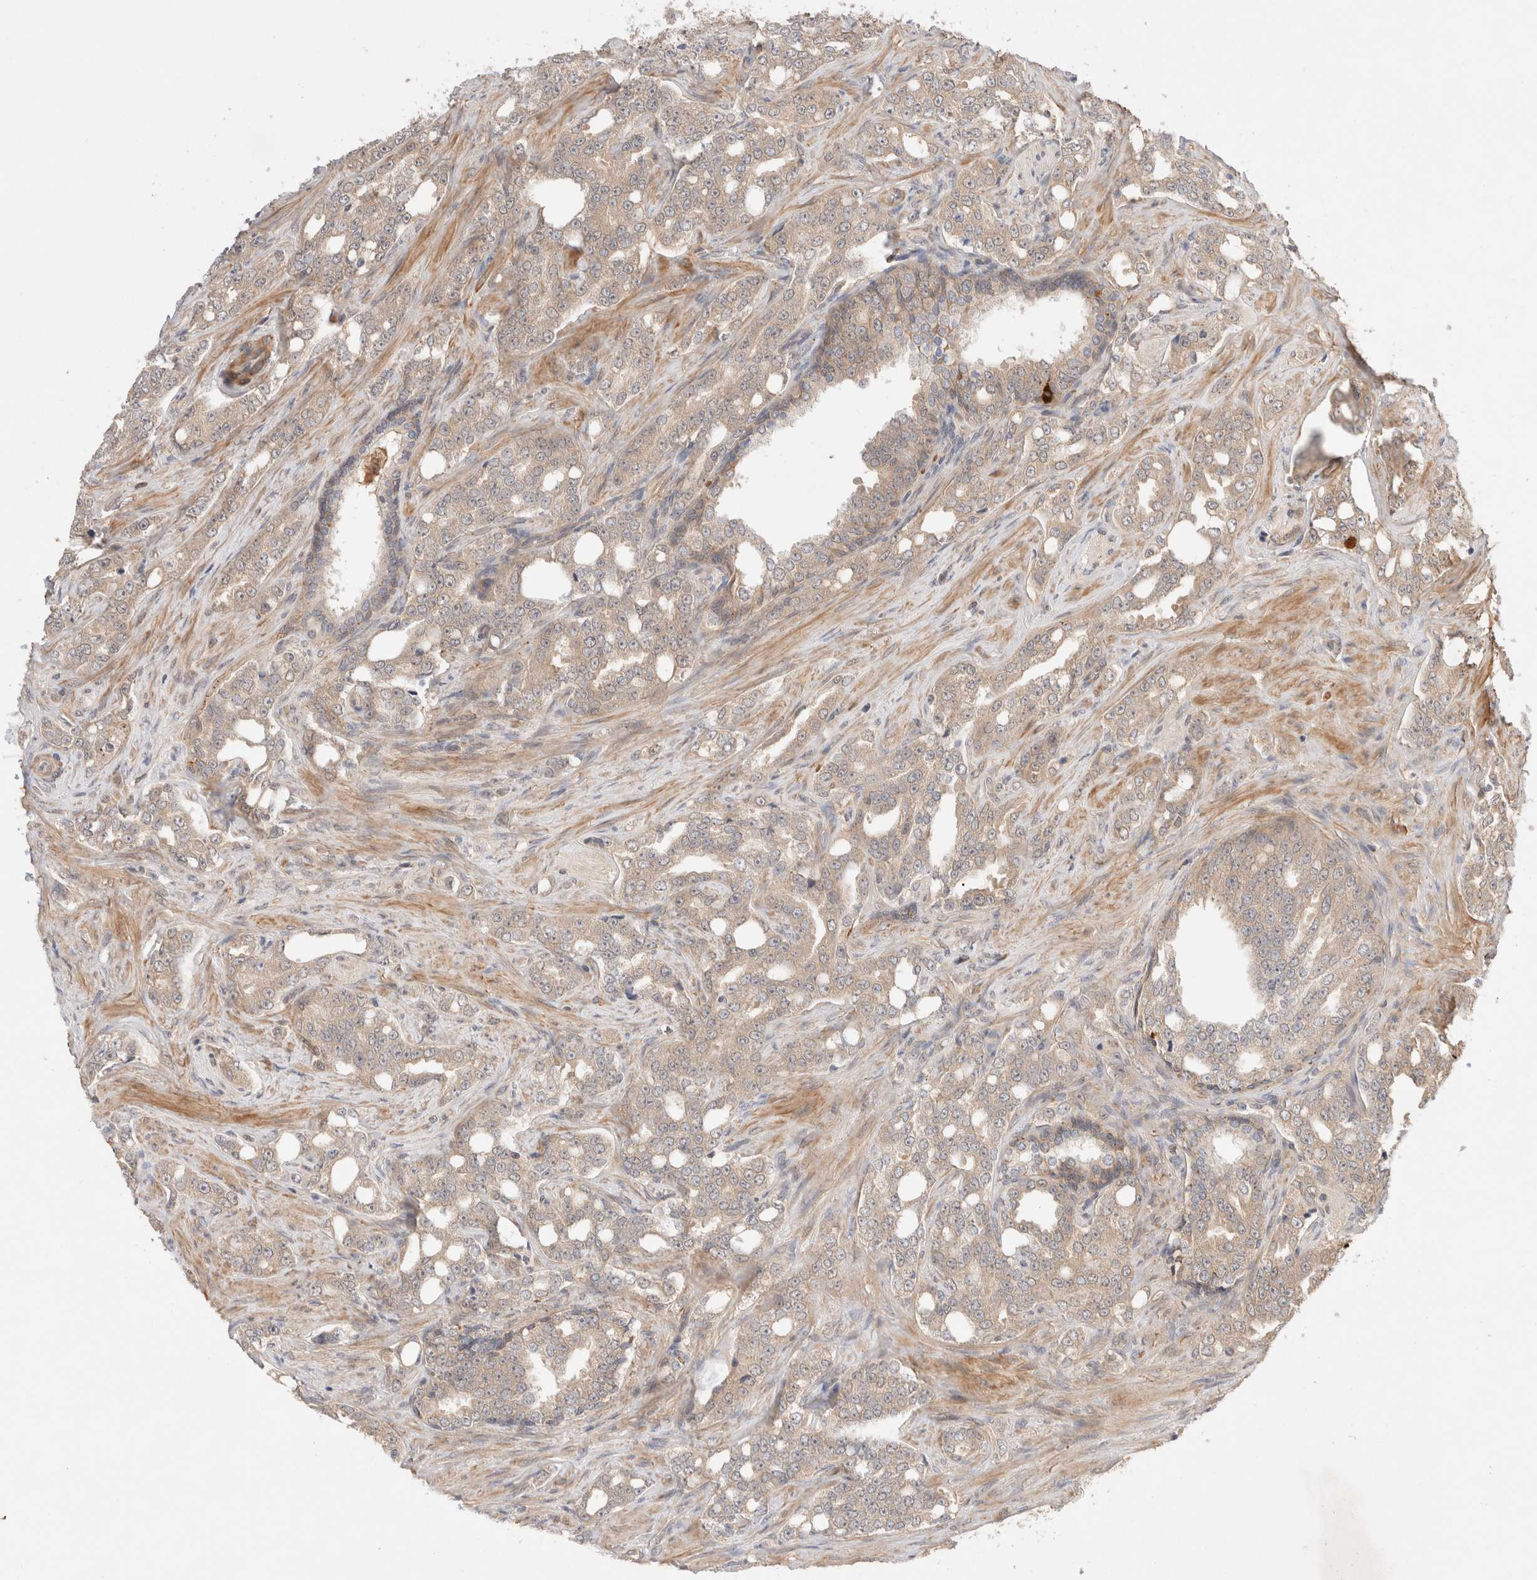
{"staining": {"intensity": "negative", "quantity": "none", "location": "none"}, "tissue": "prostate cancer", "cell_type": "Tumor cells", "image_type": "cancer", "snomed": [{"axis": "morphology", "description": "Adenocarcinoma, High grade"}, {"axis": "topography", "description": "Prostate"}], "caption": "There is no significant expression in tumor cells of prostate cancer. (DAB (3,3'-diaminobenzidine) immunohistochemistry visualized using brightfield microscopy, high magnification).", "gene": "CARNMT1", "patient": {"sex": "male", "age": 64}}